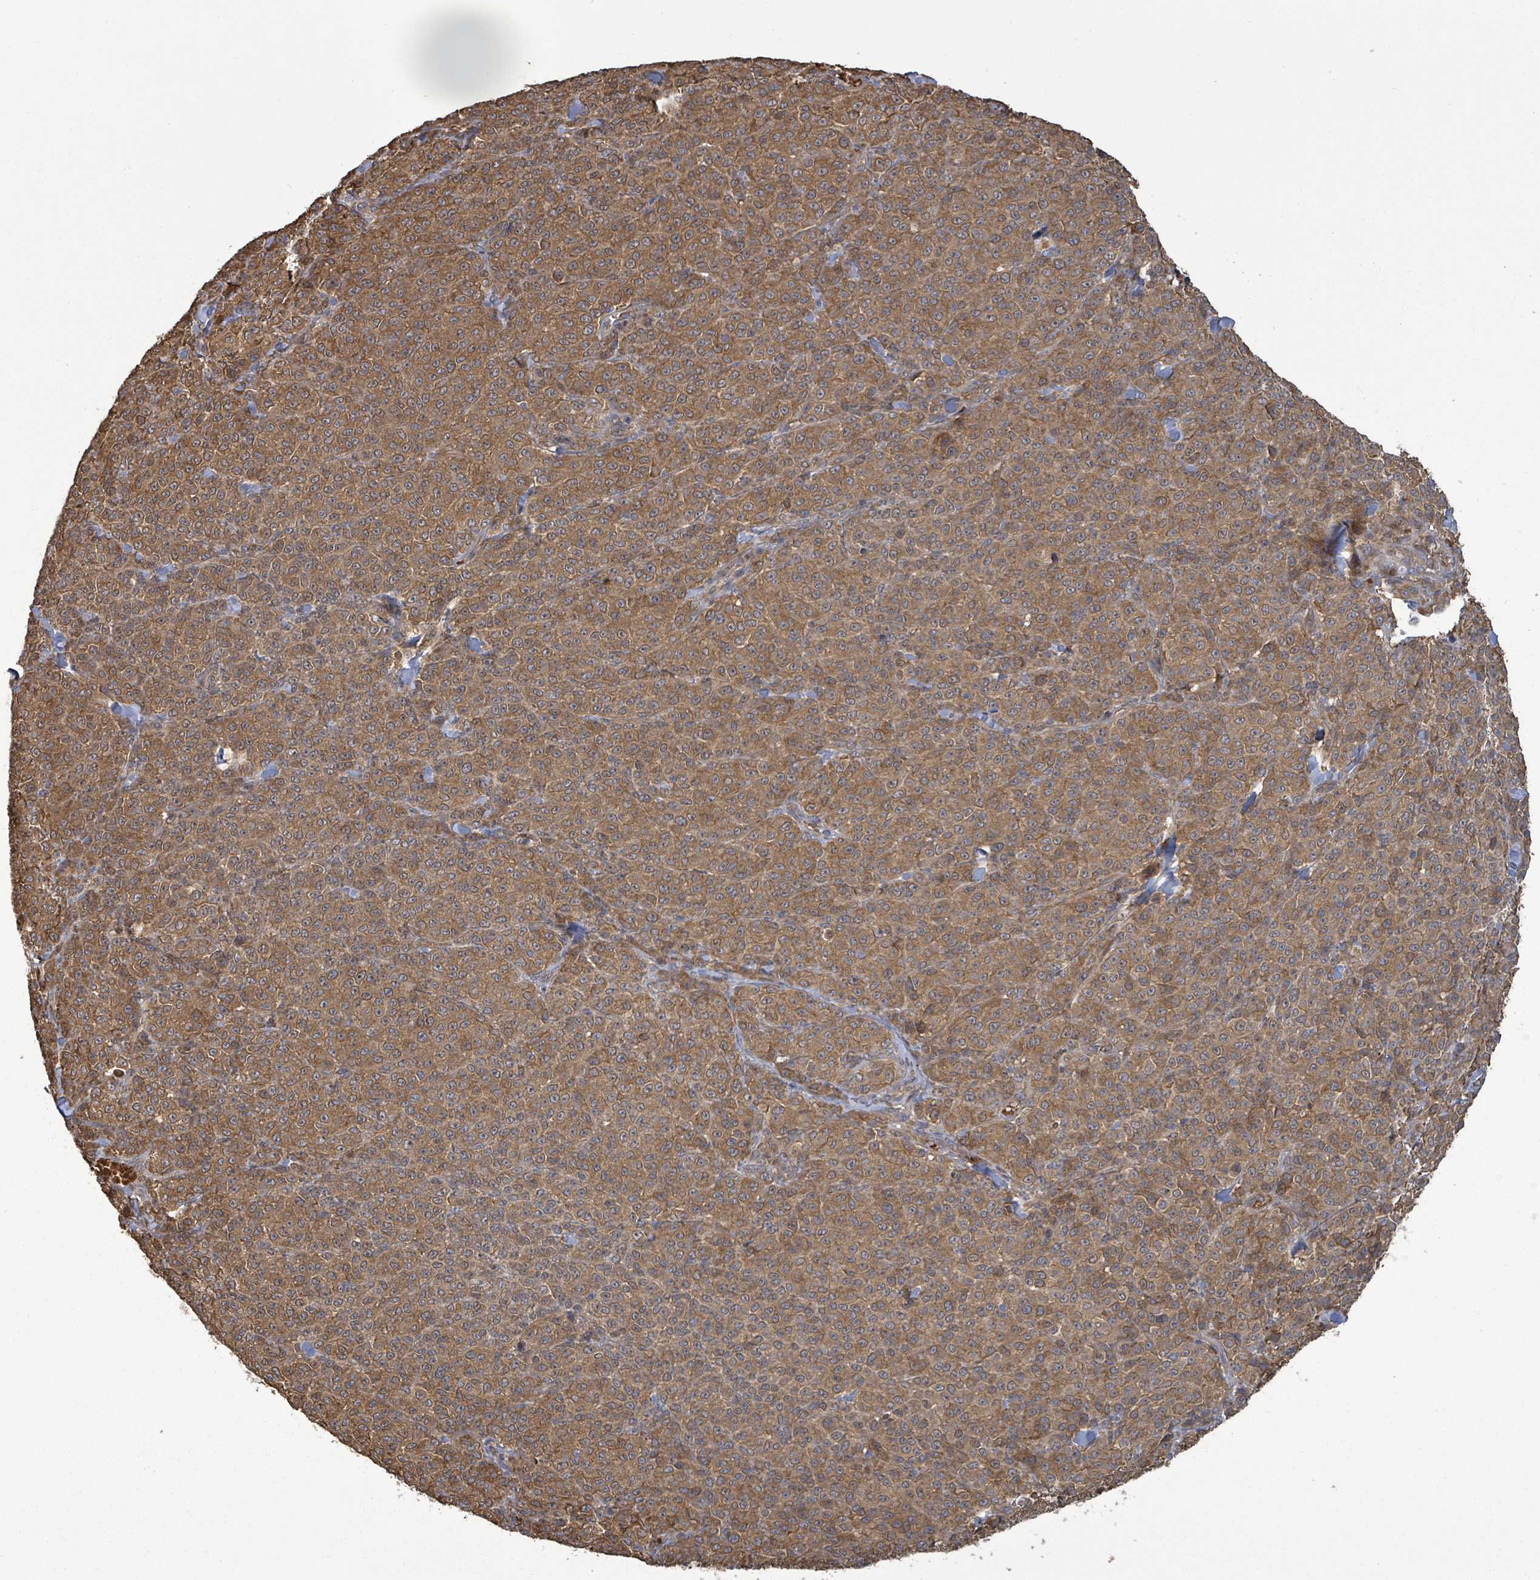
{"staining": {"intensity": "moderate", "quantity": ">75%", "location": "cytoplasmic/membranous"}, "tissue": "melanoma", "cell_type": "Tumor cells", "image_type": "cancer", "snomed": [{"axis": "morphology", "description": "Normal tissue, NOS"}, {"axis": "morphology", "description": "Malignant melanoma, NOS"}, {"axis": "topography", "description": "Skin"}], "caption": "Brown immunohistochemical staining in melanoma exhibits moderate cytoplasmic/membranous expression in approximately >75% of tumor cells. Immunohistochemistry (ihc) stains the protein in brown and the nuclei are stained blue.", "gene": "MAP3K6", "patient": {"sex": "female", "age": 34}}